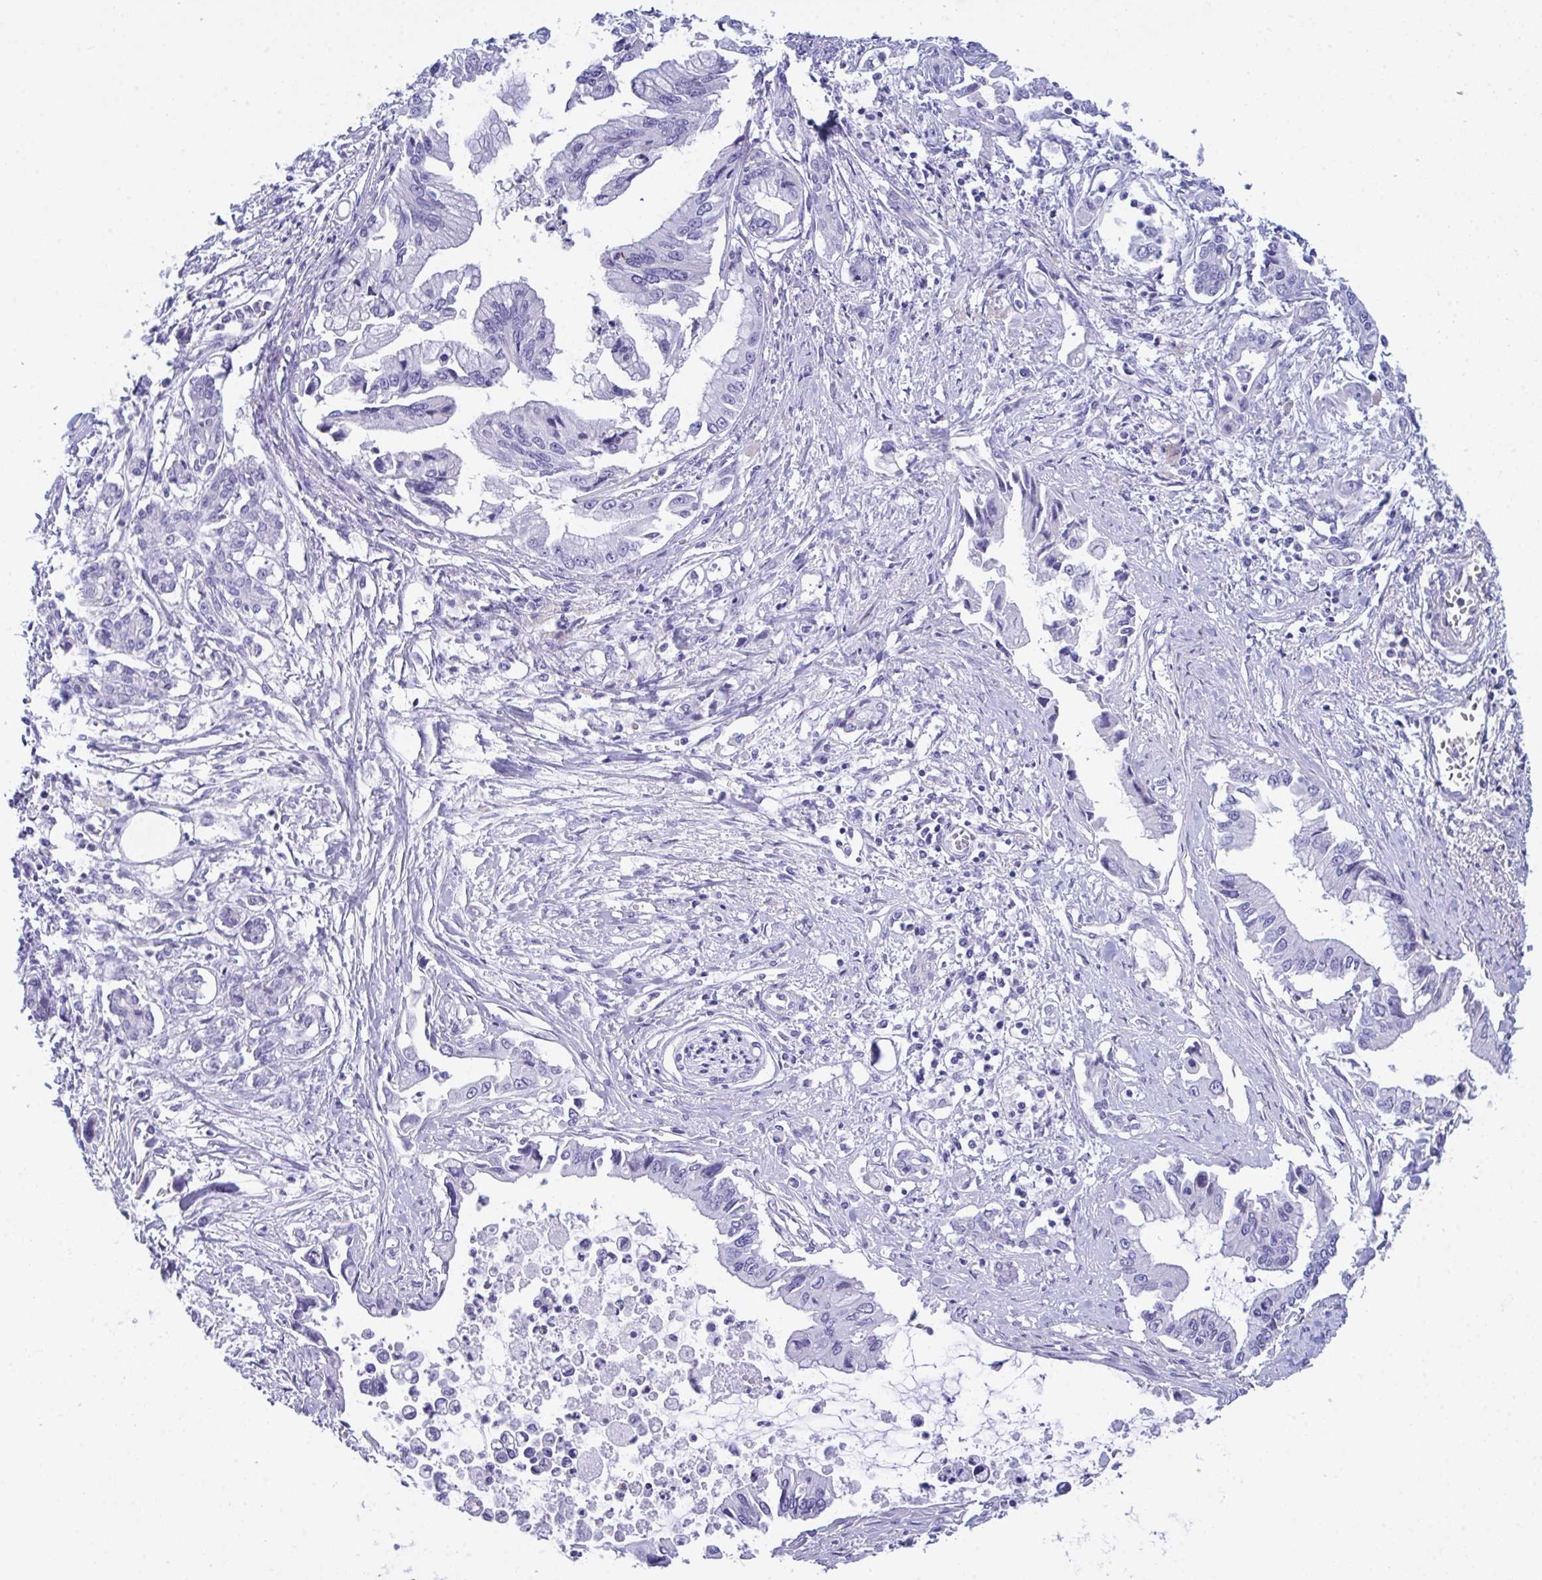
{"staining": {"intensity": "negative", "quantity": "none", "location": "none"}, "tissue": "pancreatic cancer", "cell_type": "Tumor cells", "image_type": "cancer", "snomed": [{"axis": "morphology", "description": "Adenocarcinoma, NOS"}, {"axis": "topography", "description": "Pancreas"}], "caption": "The histopathology image exhibits no significant staining in tumor cells of adenocarcinoma (pancreatic).", "gene": "CEP170B", "patient": {"sex": "male", "age": 84}}